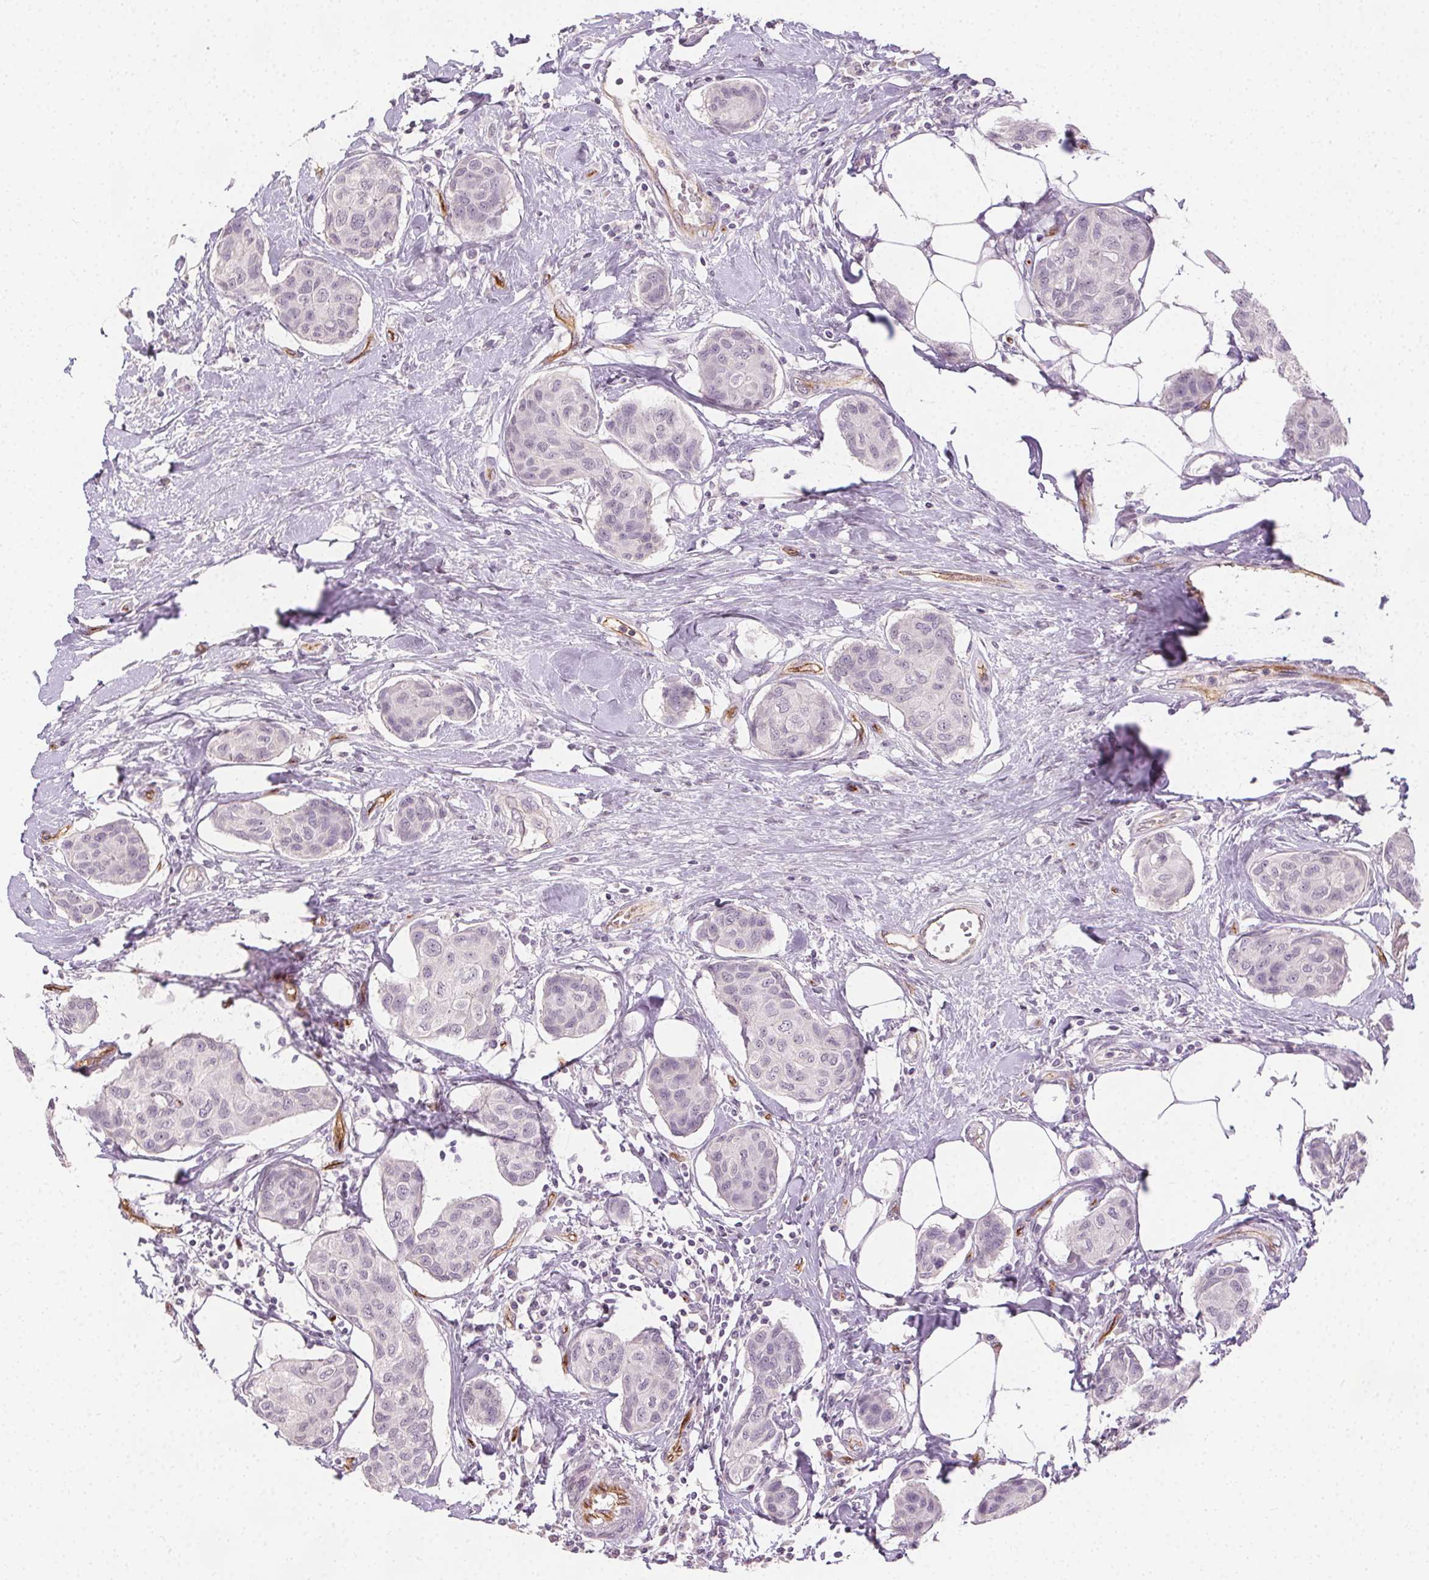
{"staining": {"intensity": "negative", "quantity": "none", "location": "none"}, "tissue": "breast cancer", "cell_type": "Tumor cells", "image_type": "cancer", "snomed": [{"axis": "morphology", "description": "Duct carcinoma"}, {"axis": "topography", "description": "Breast"}], "caption": "DAB (3,3'-diaminobenzidine) immunohistochemical staining of invasive ductal carcinoma (breast) displays no significant staining in tumor cells. (Brightfield microscopy of DAB (3,3'-diaminobenzidine) immunohistochemistry at high magnification).", "gene": "PODXL", "patient": {"sex": "female", "age": 80}}